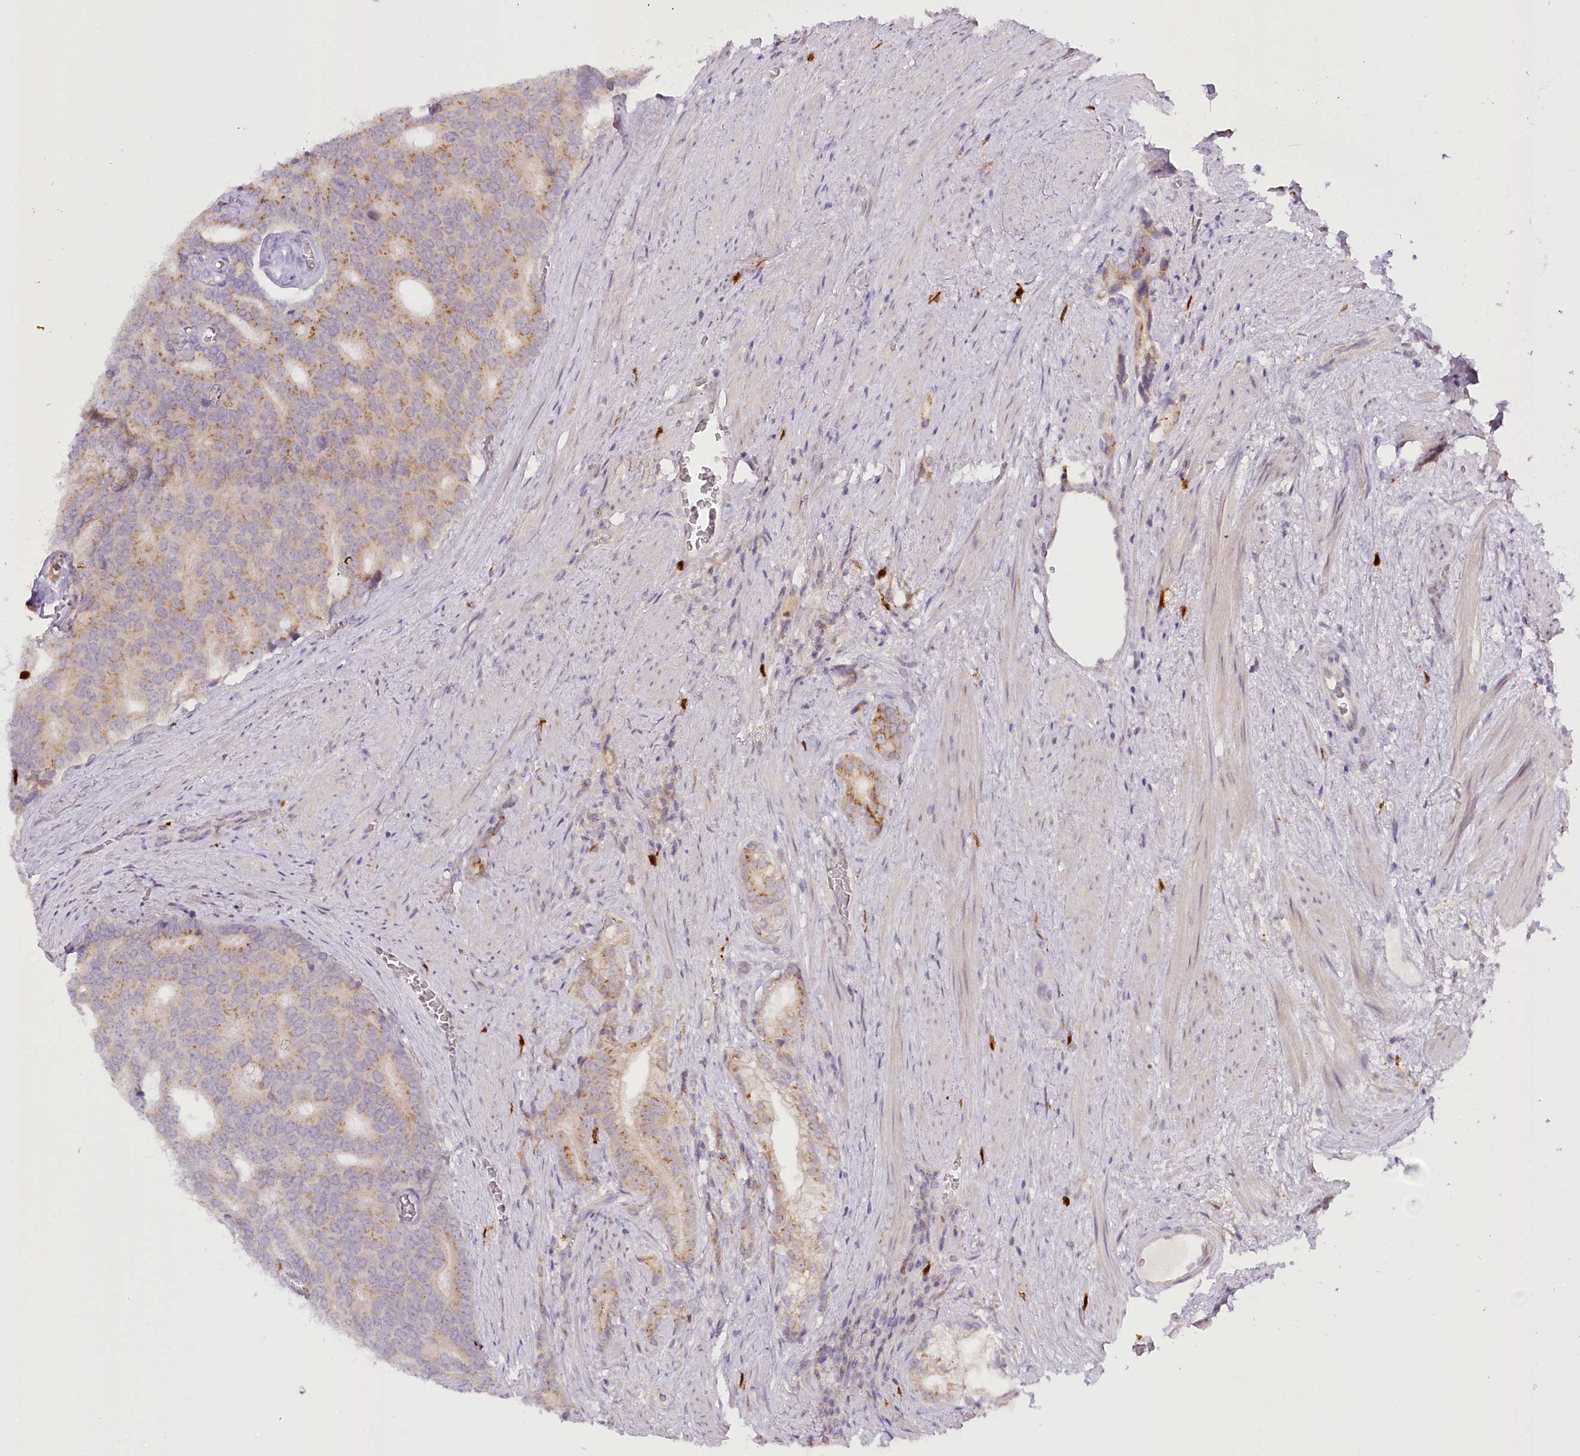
{"staining": {"intensity": "moderate", "quantity": "25%-75%", "location": "cytoplasmic/membranous"}, "tissue": "prostate cancer", "cell_type": "Tumor cells", "image_type": "cancer", "snomed": [{"axis": "morphology", "description": "Adenocarcinoma, Low grade"}, {"axis": "topography", "description": "Prostate"}], "caption": "A histopathology image showing moderate cytoplasmic/membranous expression in approximately 25%-75% of tumor cells in adenocarcinoma (low-grade) (prostate), as visualized by brown immunohistochemical staining.", "gene": "VWA5A", "patient": {"sex": "male", "age": 71}}